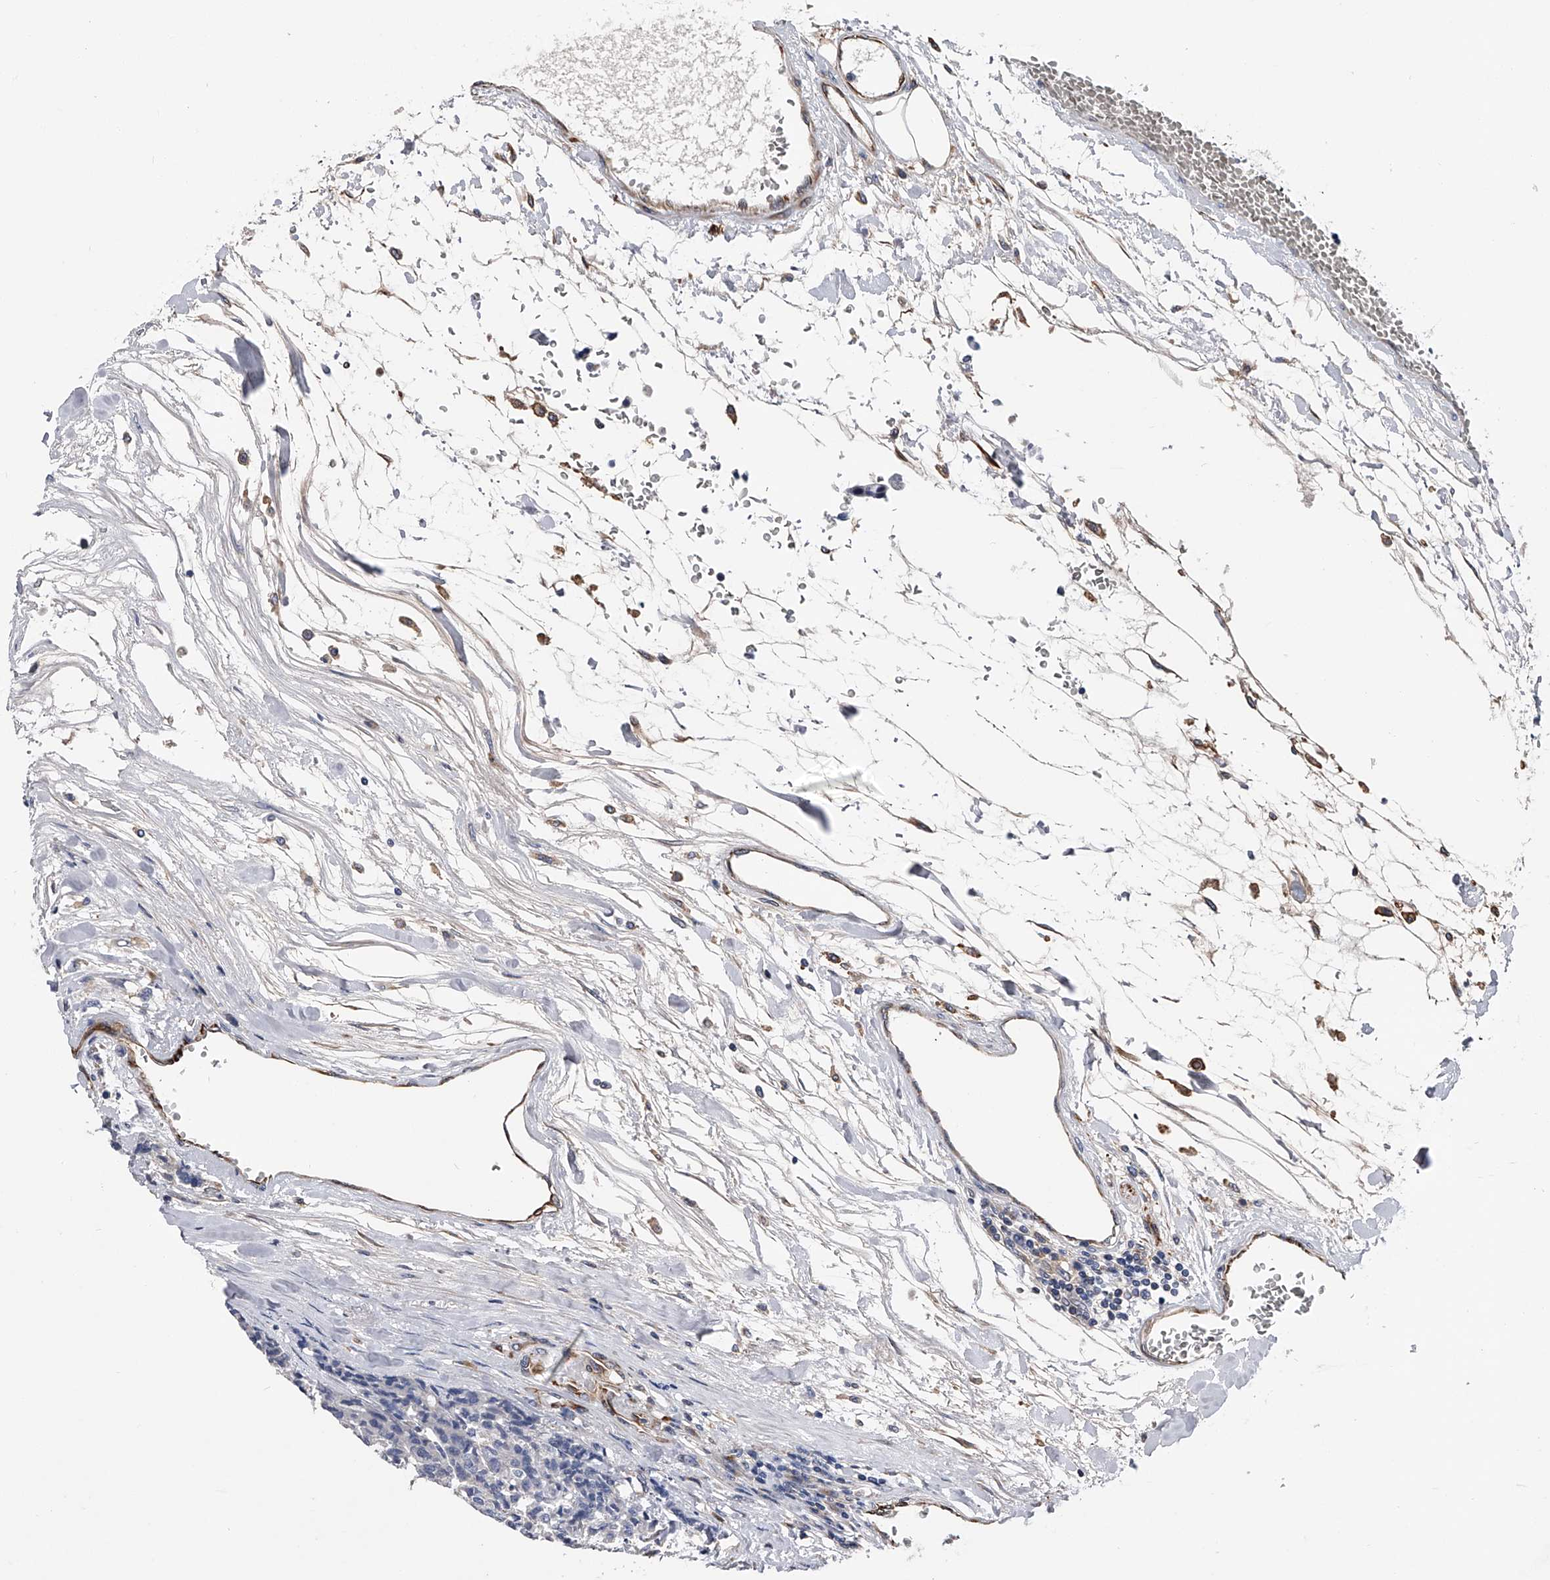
{"staining": {"intensity": "negative", "quantity": "none", "location": "none"}, "tissue": "carcinoid", "cell_type": "Tumor cells", "image_type": "cancer", "snomed": [{"axis": "morphology", "description": "Carcinoid, malignant, NOS"}, {"axis": "topography", "description": "Pancreas"}], "caption": "High power microscopy image of an IHC photomicrograph of malignant carcinoid, revealing no significant expression in tumor cells.", "gene": "EFCAB7", "patient": {"sex": "female", "age": 54}}